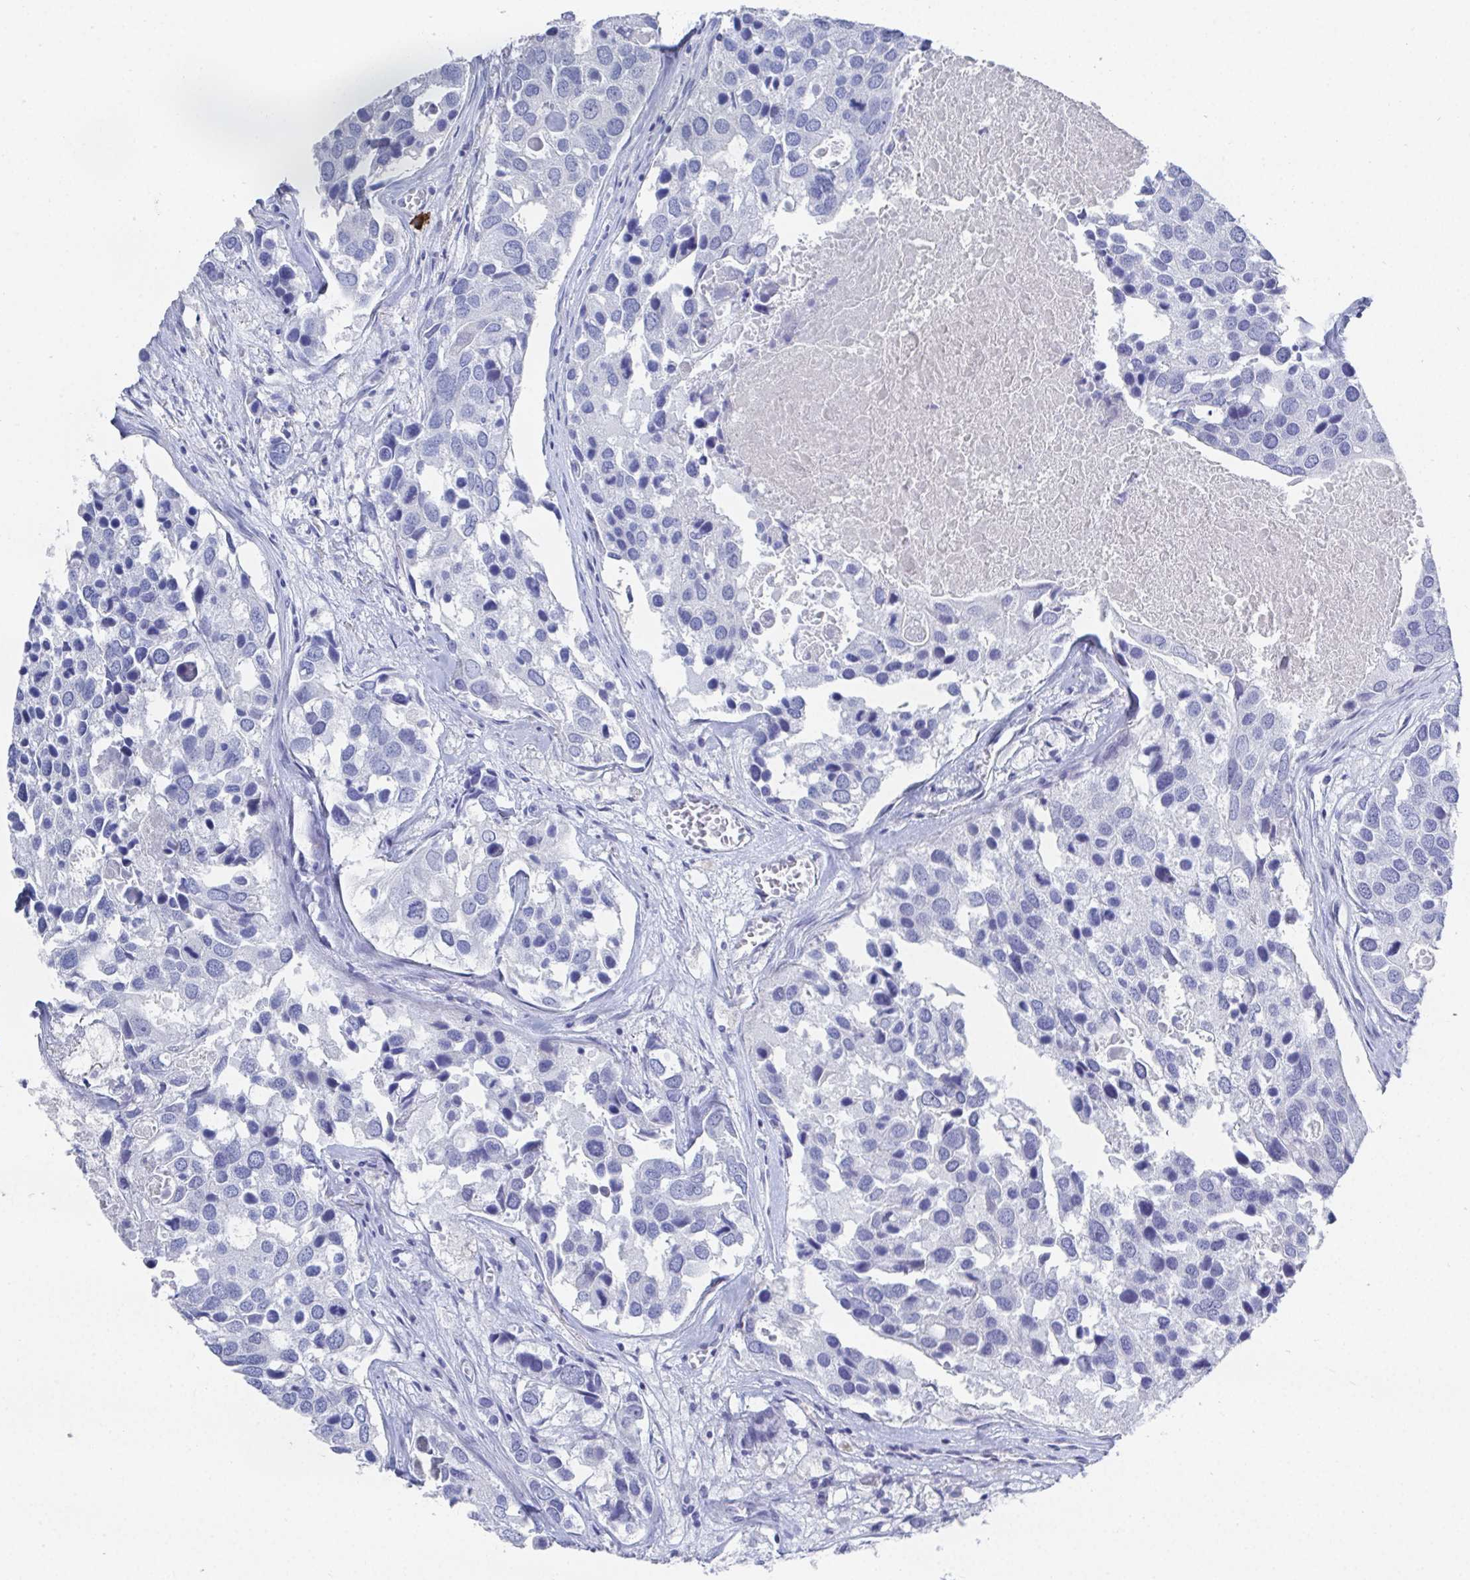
{"staining": {"intensity": "negative", "quantity": "none", "location": "none"}, "tissue": "breast cancer", "cell_type": "Tumor cells", "image_type": "cancer", "snomed": [{"axis": "morphology", "description": "Duct carcinoma"}, {"axis": "topography", "description": "Breast"}], "caption": "Breast cancer (invasive ductal carcinoma) stained for a protein using IHC reveals no positivity tumor cells.", "gene": "GRIA1", "patient": {"sex": "female", "age": 83}}